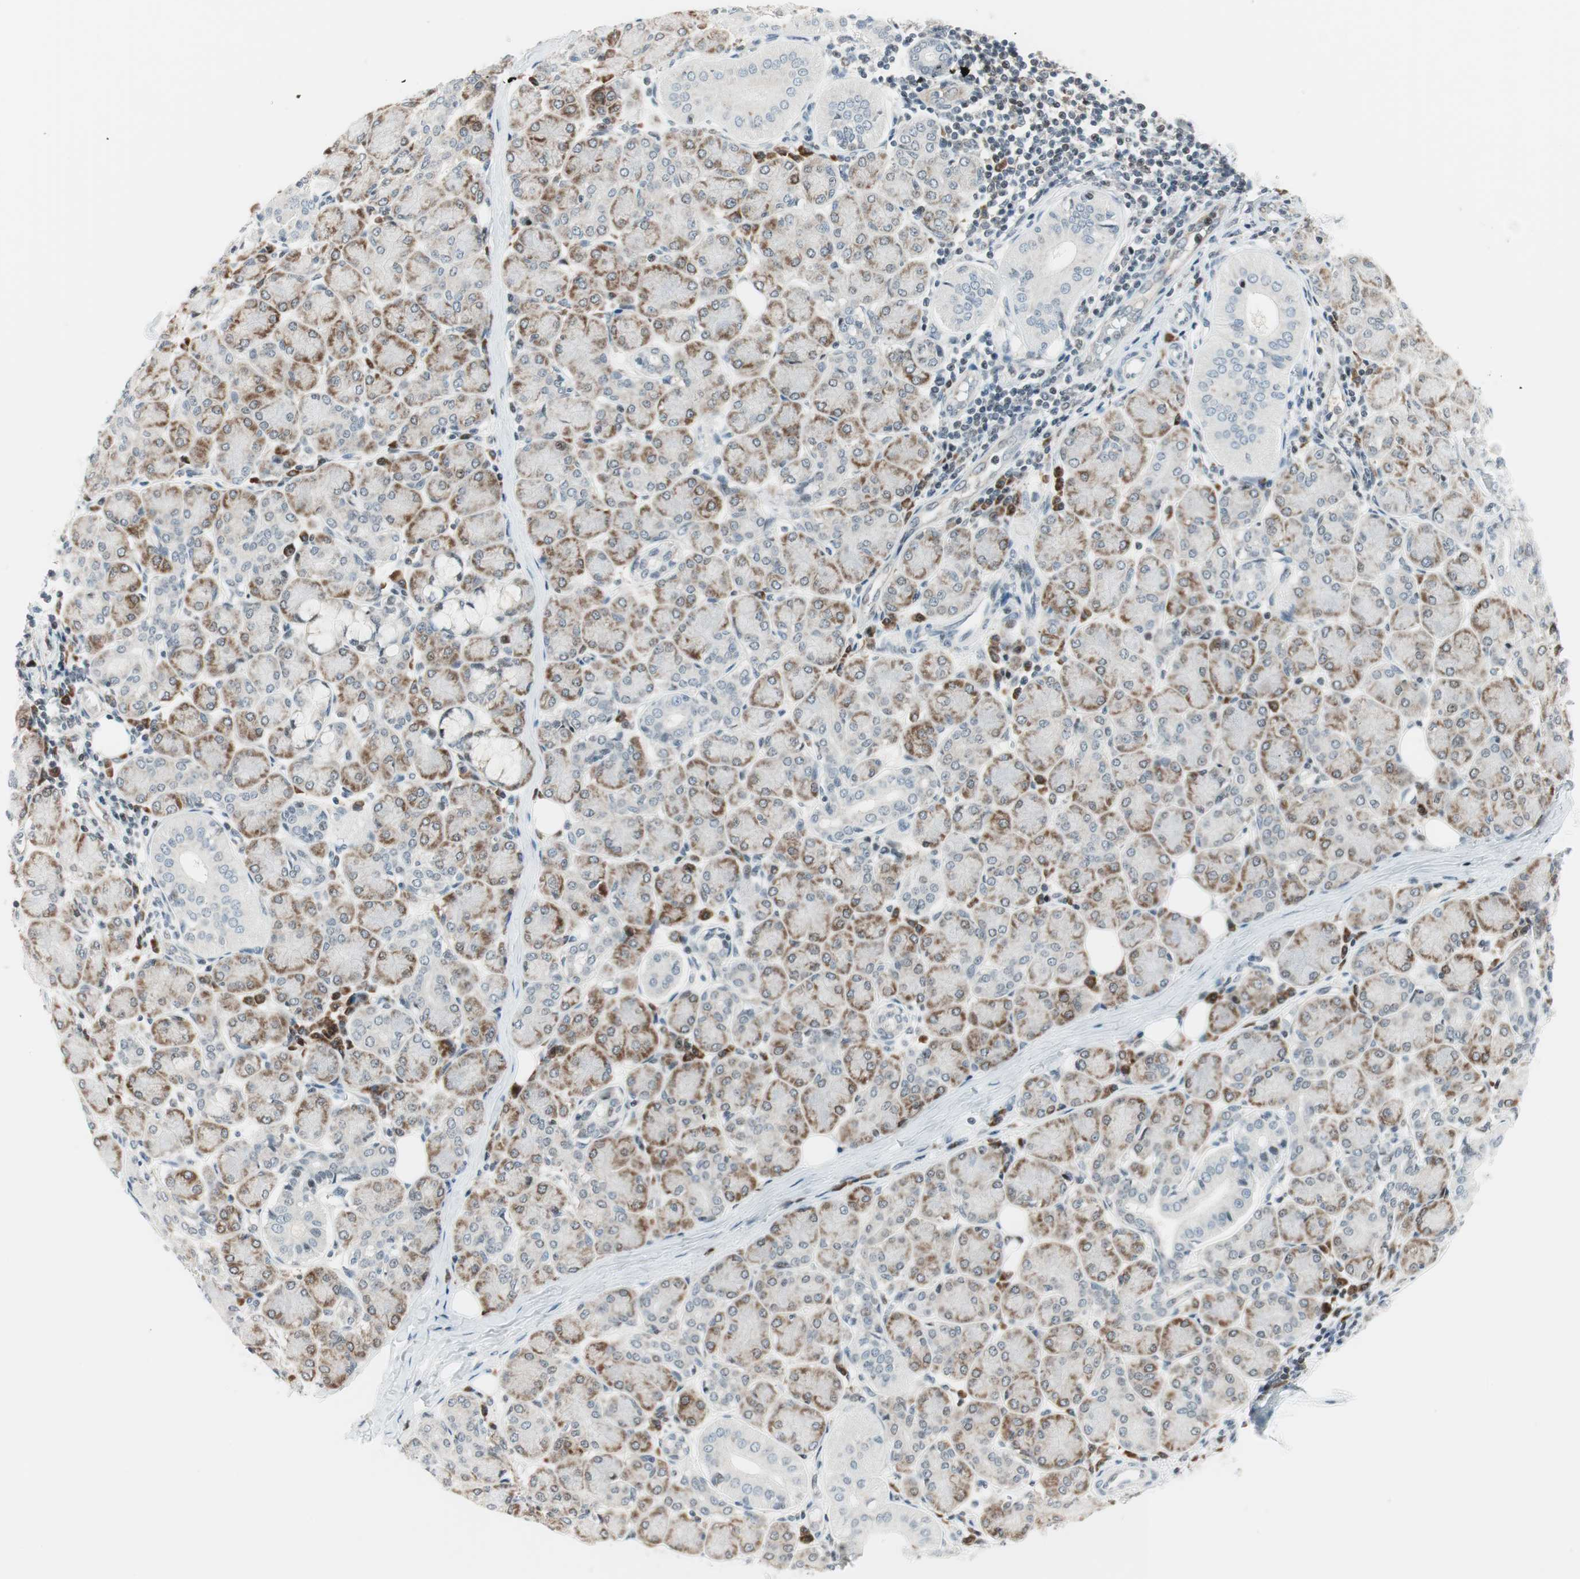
{"staining": {"intensity": "moderate", "quantity": "25%-75%", "location": "cytoplasmic/membranous"}, "tissue": "salivary gland", "cell_type": "Glandular cells", "image_type": "normal", "snomed": [{"axis": "morphology", "description": "Normal tissue, NOS"}, {"axis": "morphology", "description": "Inflammation, NOS"}, {"axis": "topography", "description": "Lymph node"}, {"axis": "topography", "description": "Salivary gland"}], "caption": "Moderate cytoplasmic/membranous protein expression is identified in approximately 25%-75% of glandular cells in salivary gland.", "gene": "TPT1", "patient": {"sex": "male", "age": 3}}